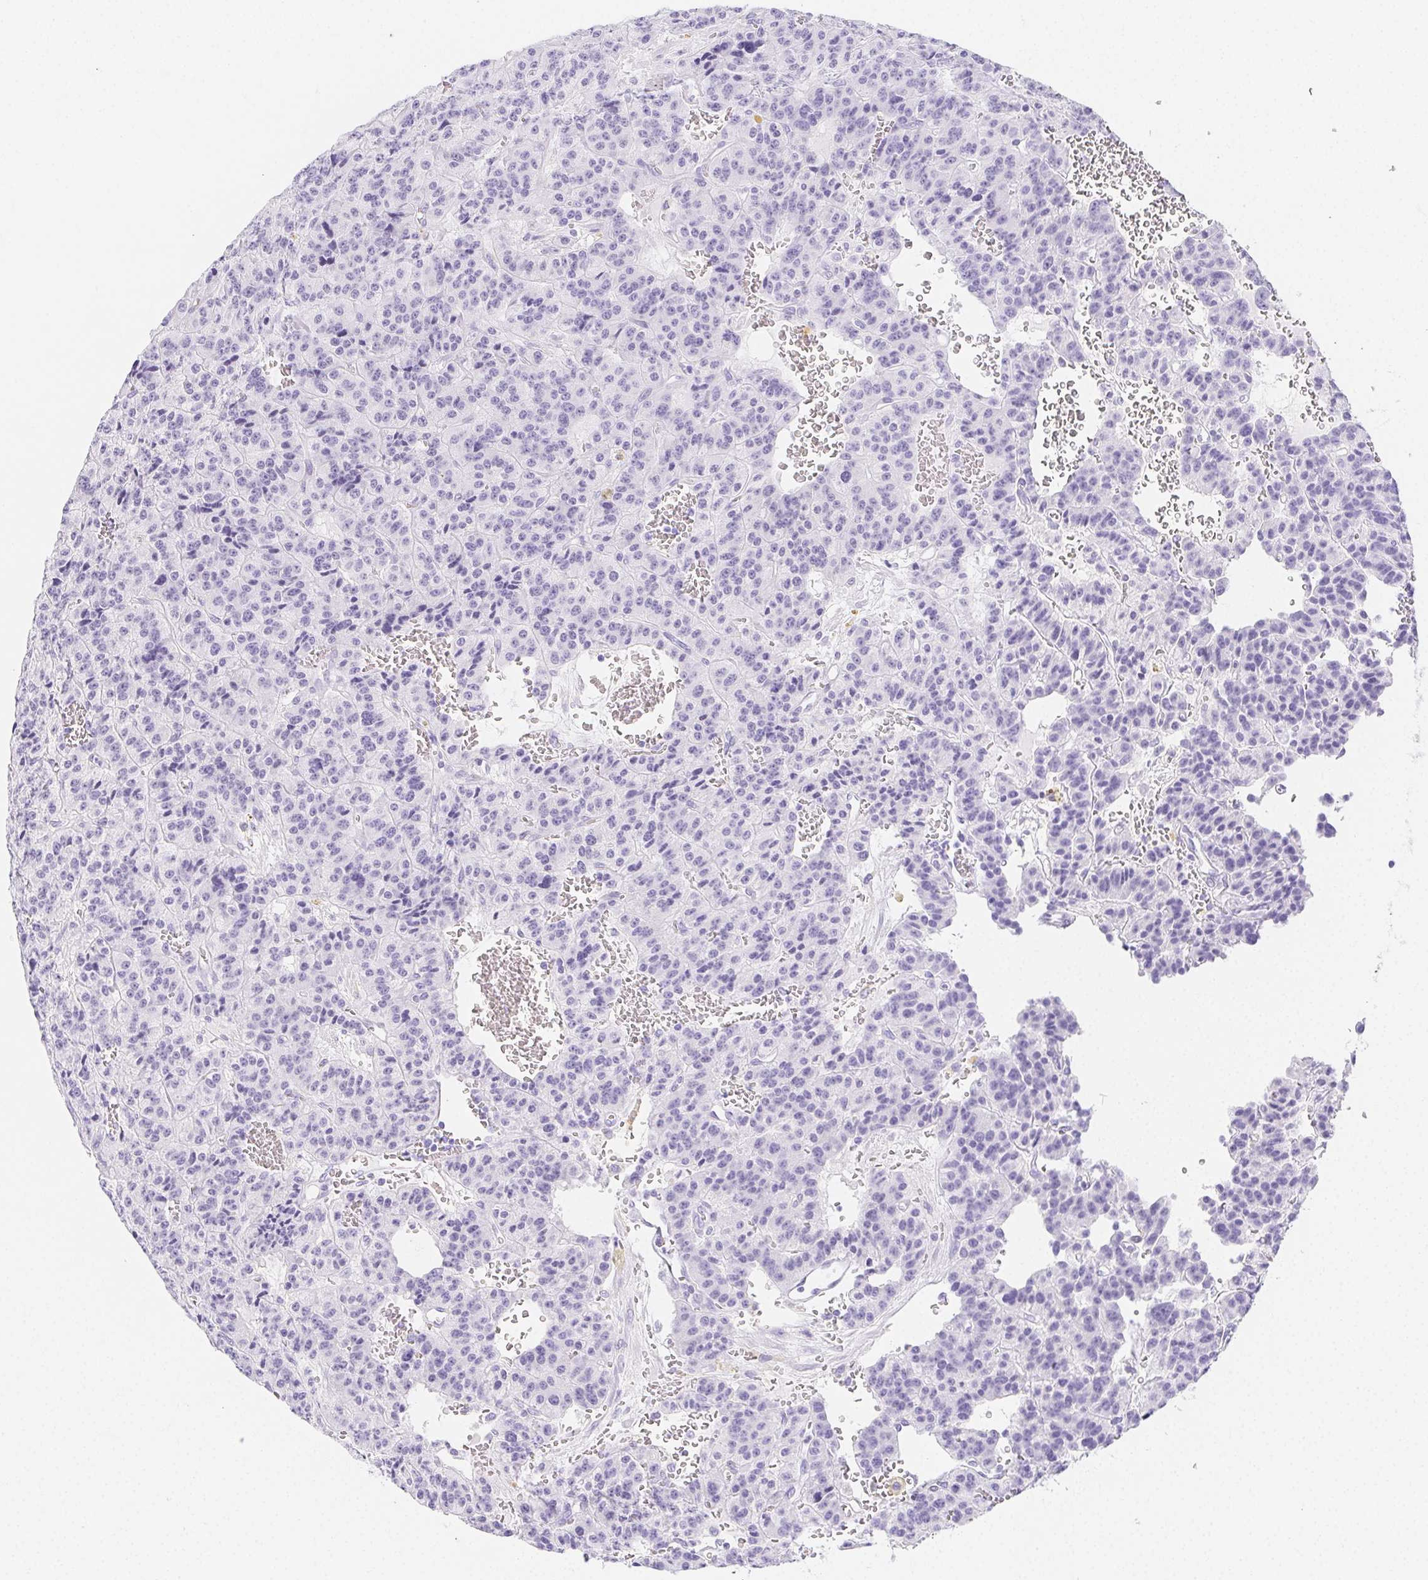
{"staining": {"intensity": "negative", "quantity": "none", "location": "none"}, "tissue": "carcinoid", "cell_type": "Tumor cells", "image_type": "cancer", "snomed": [{"axis": "morphology", "description": "Carcinoid, malignant, NOS"}, {"axis": "topography", "description": "Lung"}], "caption": "This is an IHC histopathology image of human carcinoid (malignant). There is no positivity in tumor cells.", "gene": "HRC", "patient": {"sex": "female", "age": 71}}